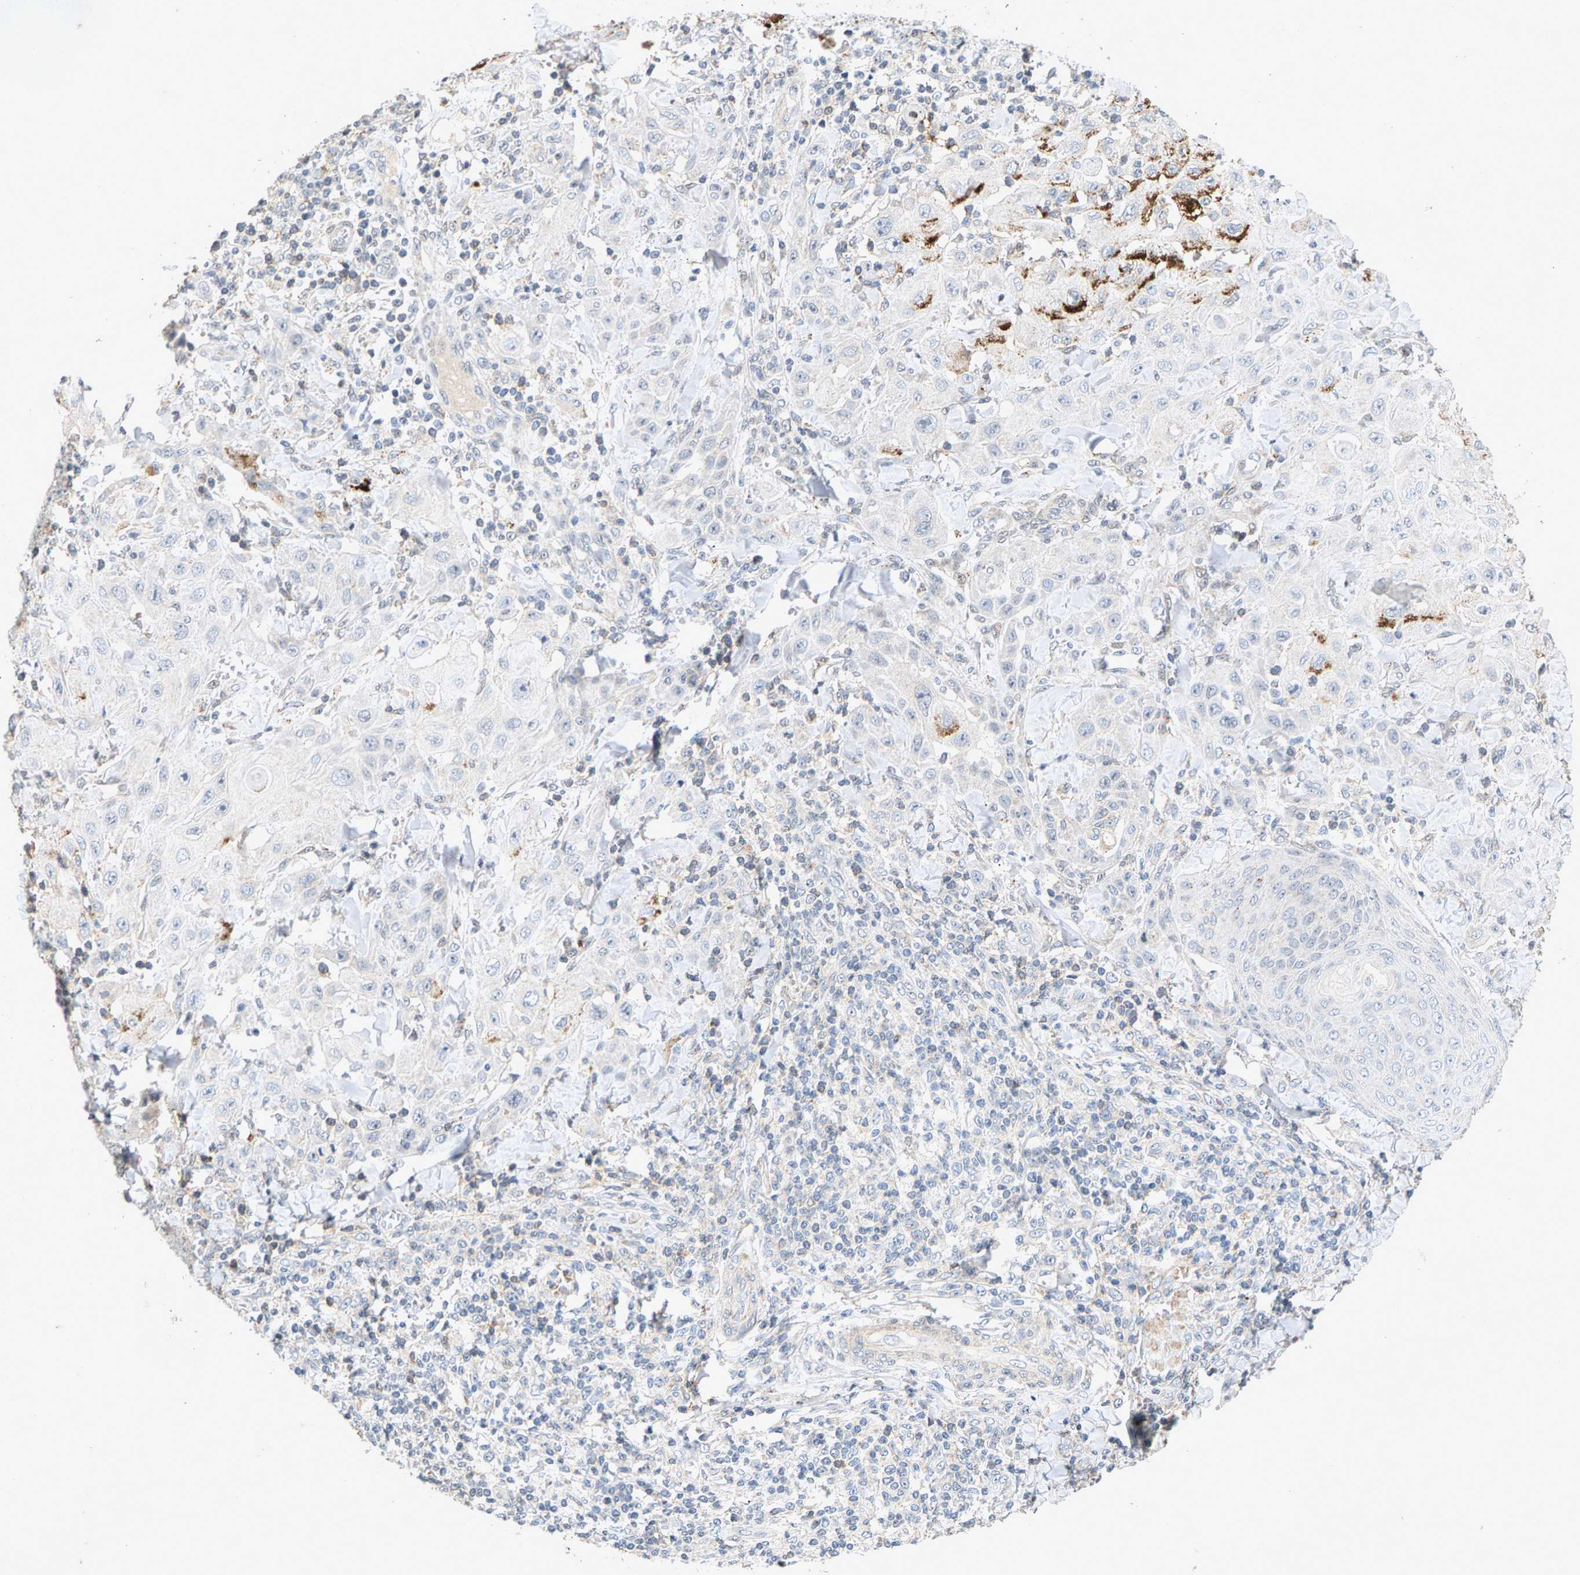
{"staining": {"intensity": "strong", "quantity": "<25%", "location": "cytoplasmic/membranous"}, "tissue": "skin cancer", "cell_type": "Tumor cells", "image_type": "cancer", "snomed": [{"axis": "morphology", "description": "Squamous cell carcinoma, NOS"}, {"axis": "topography", "description": "Skin"}], "caption": "Skin cancer tissue displays strong cytoplasmic/membranous positivity in approximately <25% of tumor cells", "gene": "ZPR1", "patient": {"sex": "male", "age": 24}}